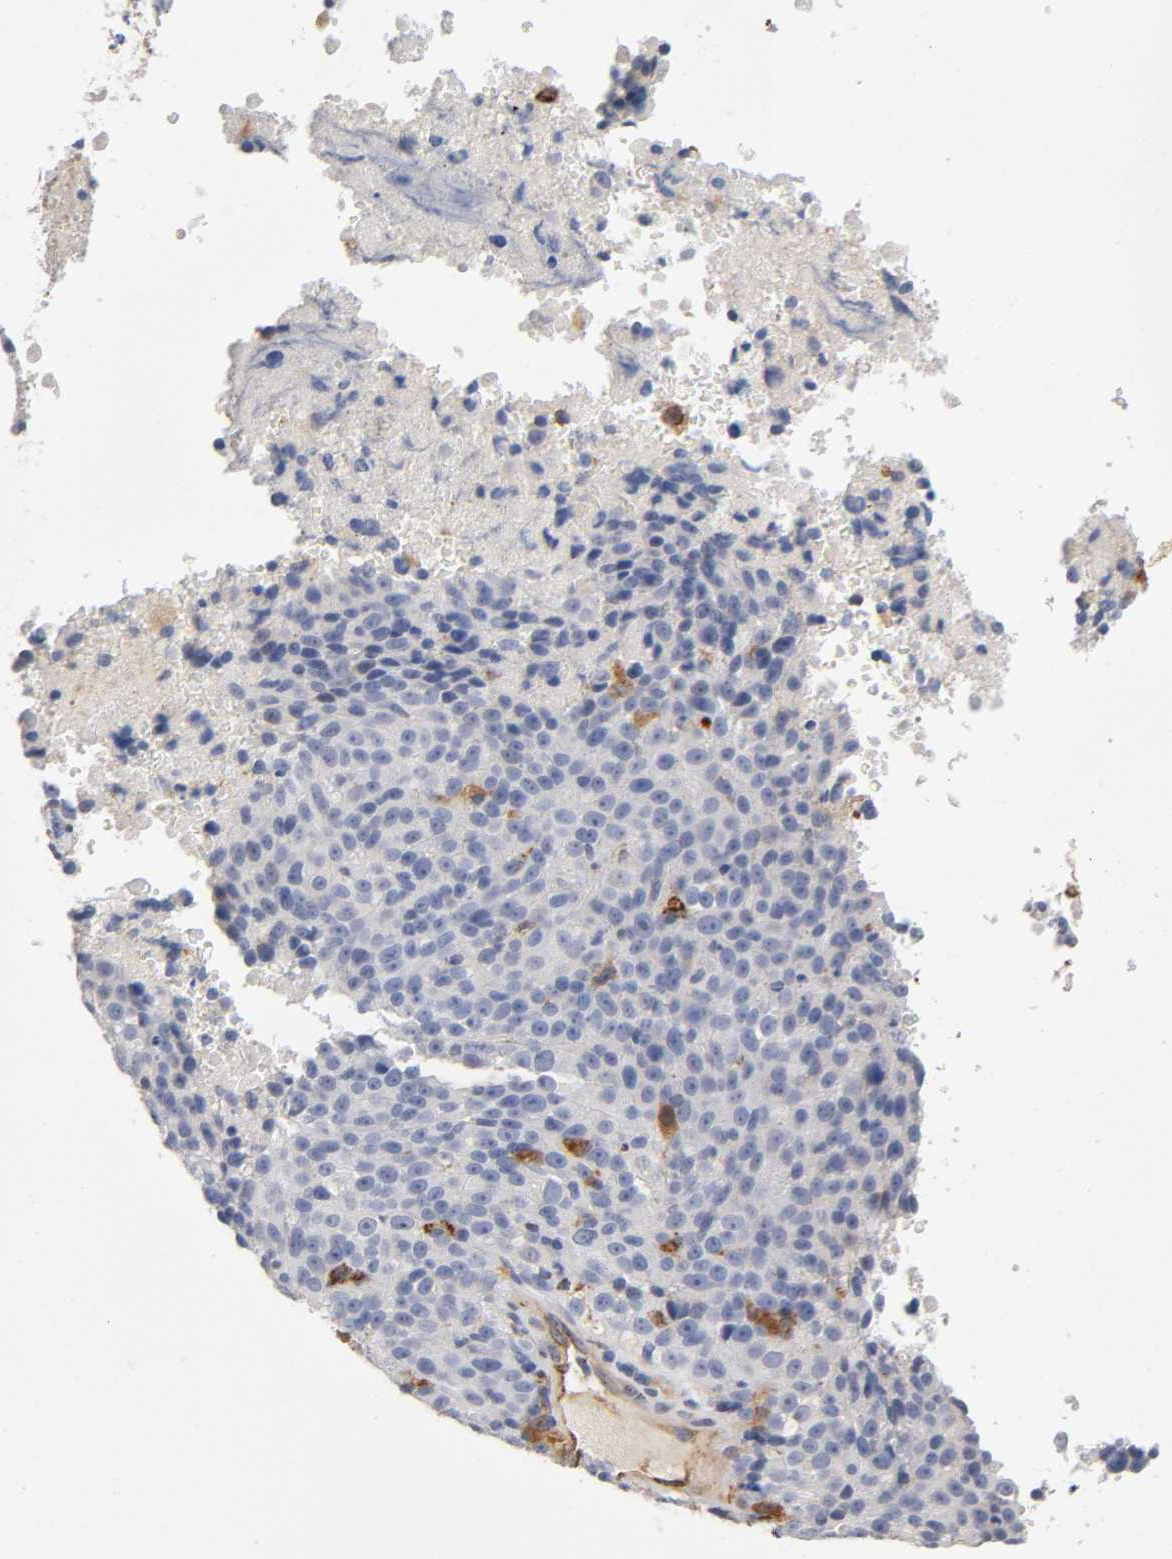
{"staining": {"intensity": "negative", "quantity": "none", "location": "none"}, "tissue": "melanoma", "cell_type": "Tumor cells", "image_type": "cancer", "snomed": [{"axis": "morphology", "description": "Malignant melanoma, Metastatic site"}, {"axis": "topography", "description": "Cerebral cortex"}], "caption": "High power microscopy image of an IHC micrograph of malignant melanoma (metastatic site), revealing no significant positivity in tumor cells. (DAB immunohistochemistry (IHC) visualized using brightfield microscopy, high magnification).", "gene": "ISG15", "patient": {"sex": "female", "age": 52}}